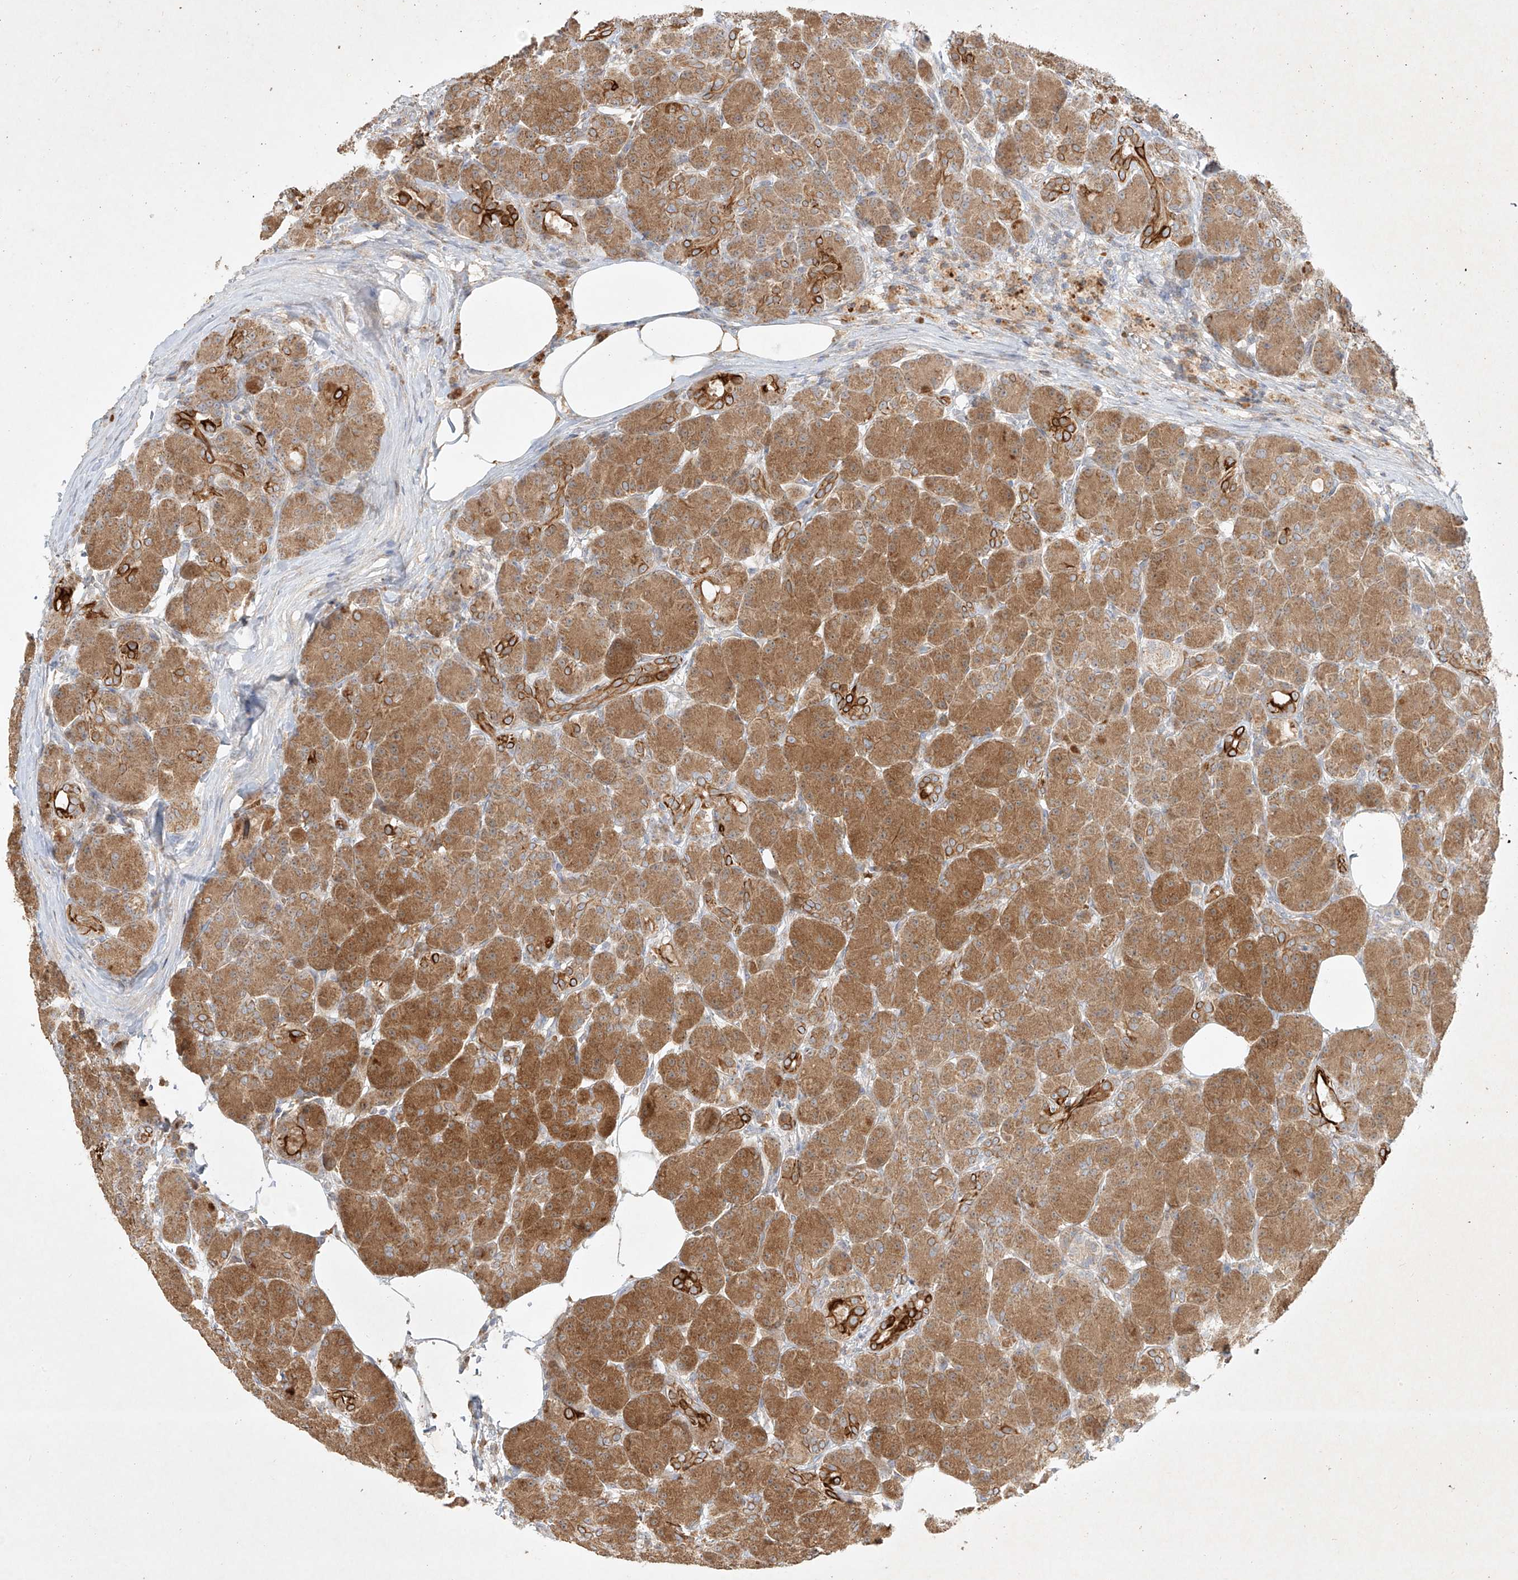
{"staining": {"intensity": "moderate", "quantity": ">75%", "location": "cytoplasmic/membranous"}, "tissue": "pancreas", "cell_type": "Exocrine glandular cells", "image_type": "normal", "snomed": [{"axis": "morphology", "description": "Normal tissue, NOS"}, {"axis": "topography", "description": "Pancreas"}], "caption": "A brown stain shows moderate cytoplasmic/membranous staining of a protein in exocrine glandular cells of benign human pancreas.", "gene": "KPNA7", "patient": {"sex": "male", "age": 63}}